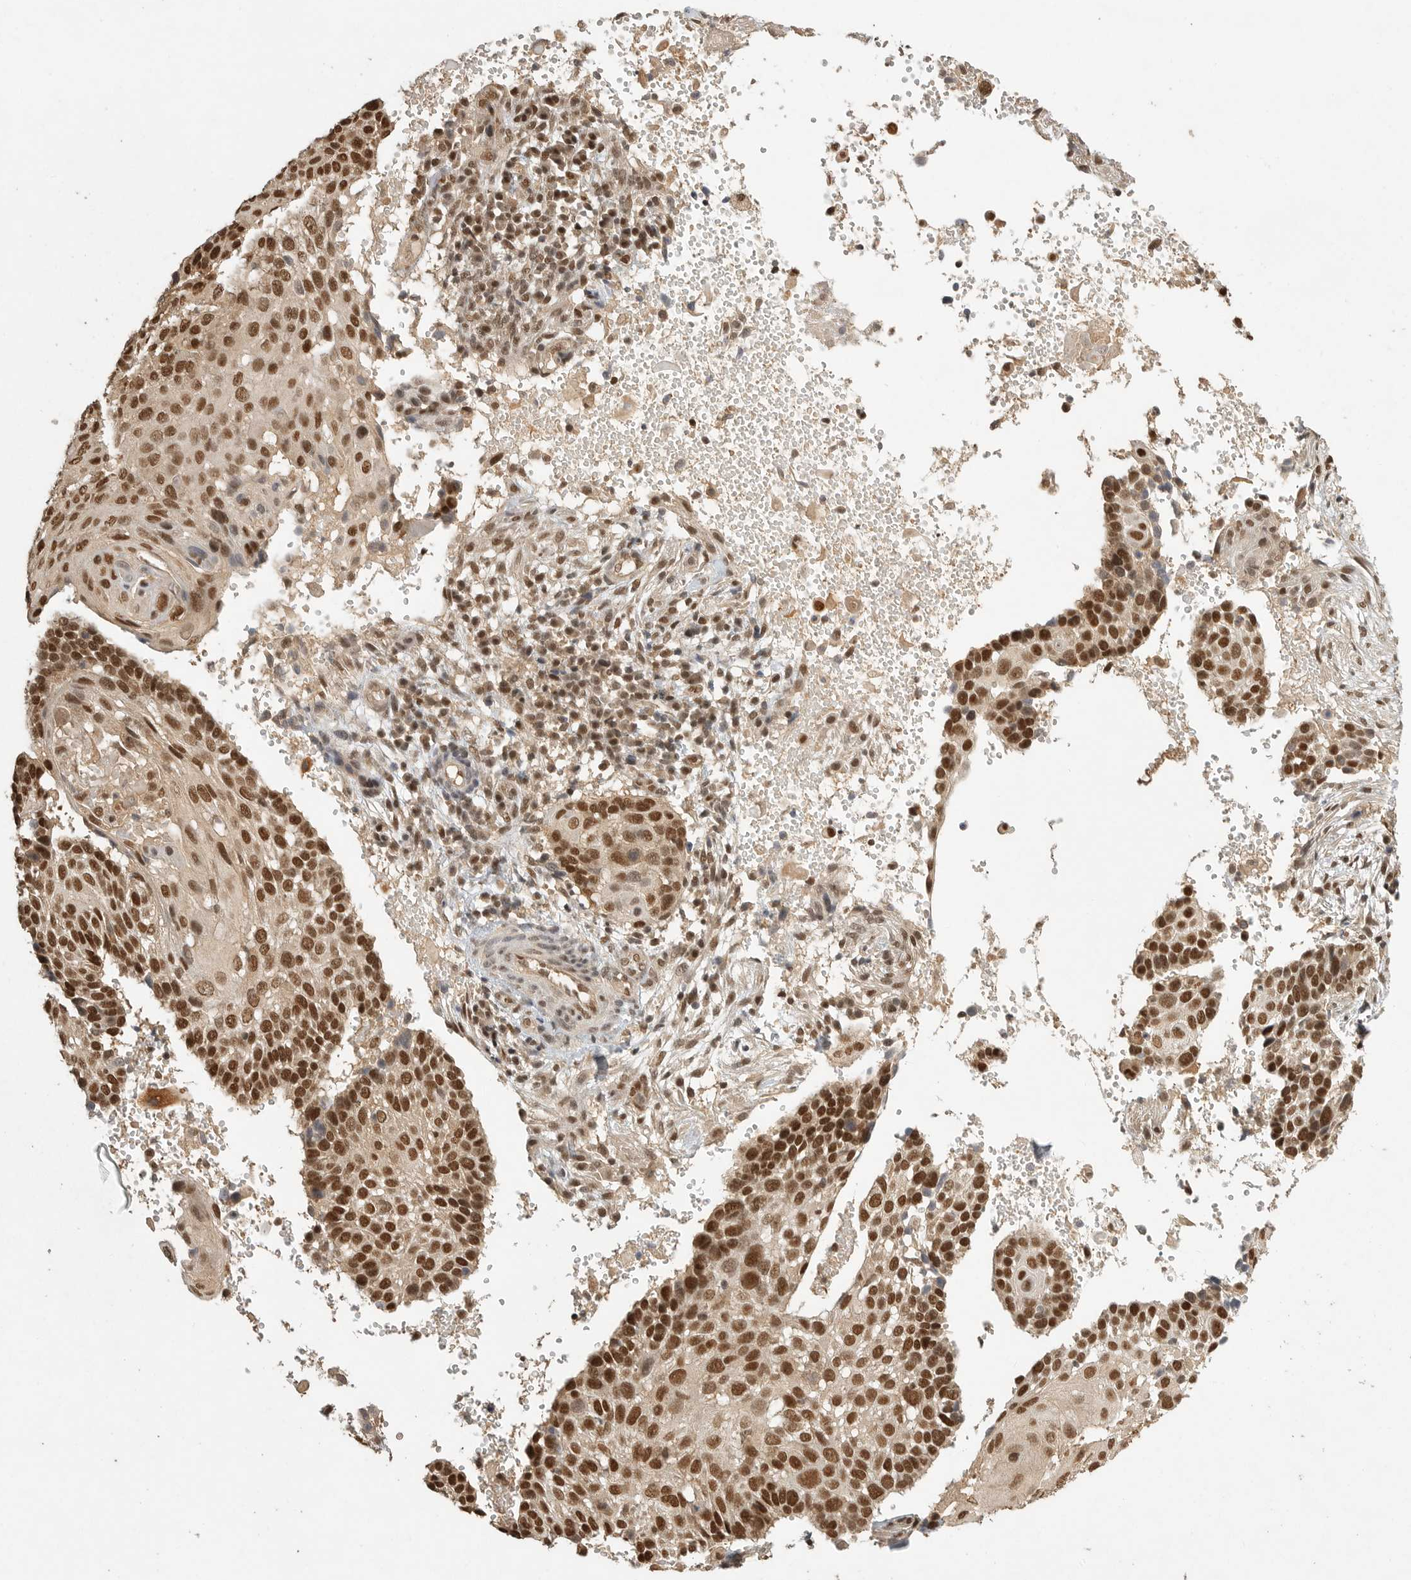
{"staining": {"intensity": "strong", "quantity": ">75%", "location": "cytoplasmic/membranous,nuclear"}, "tissue": "cervical cancer", "cell_type": "Tumor cells", "image_type": "cancer", "snomed": [{"axis": "morphology", "description": "Squamous cell carcinoma, NOS"}, {"axis": "topography", "description": "Cervix"}], "caption": "Protein analysis of cervical cancer (squamous cell carcinoma) tissue demonstrates strong cytoplasmic/membranous and nuclear positivity in about >75% of tumor cells.", "gene": "DFFA", "patient": {"sex": "female", "age": 74}}